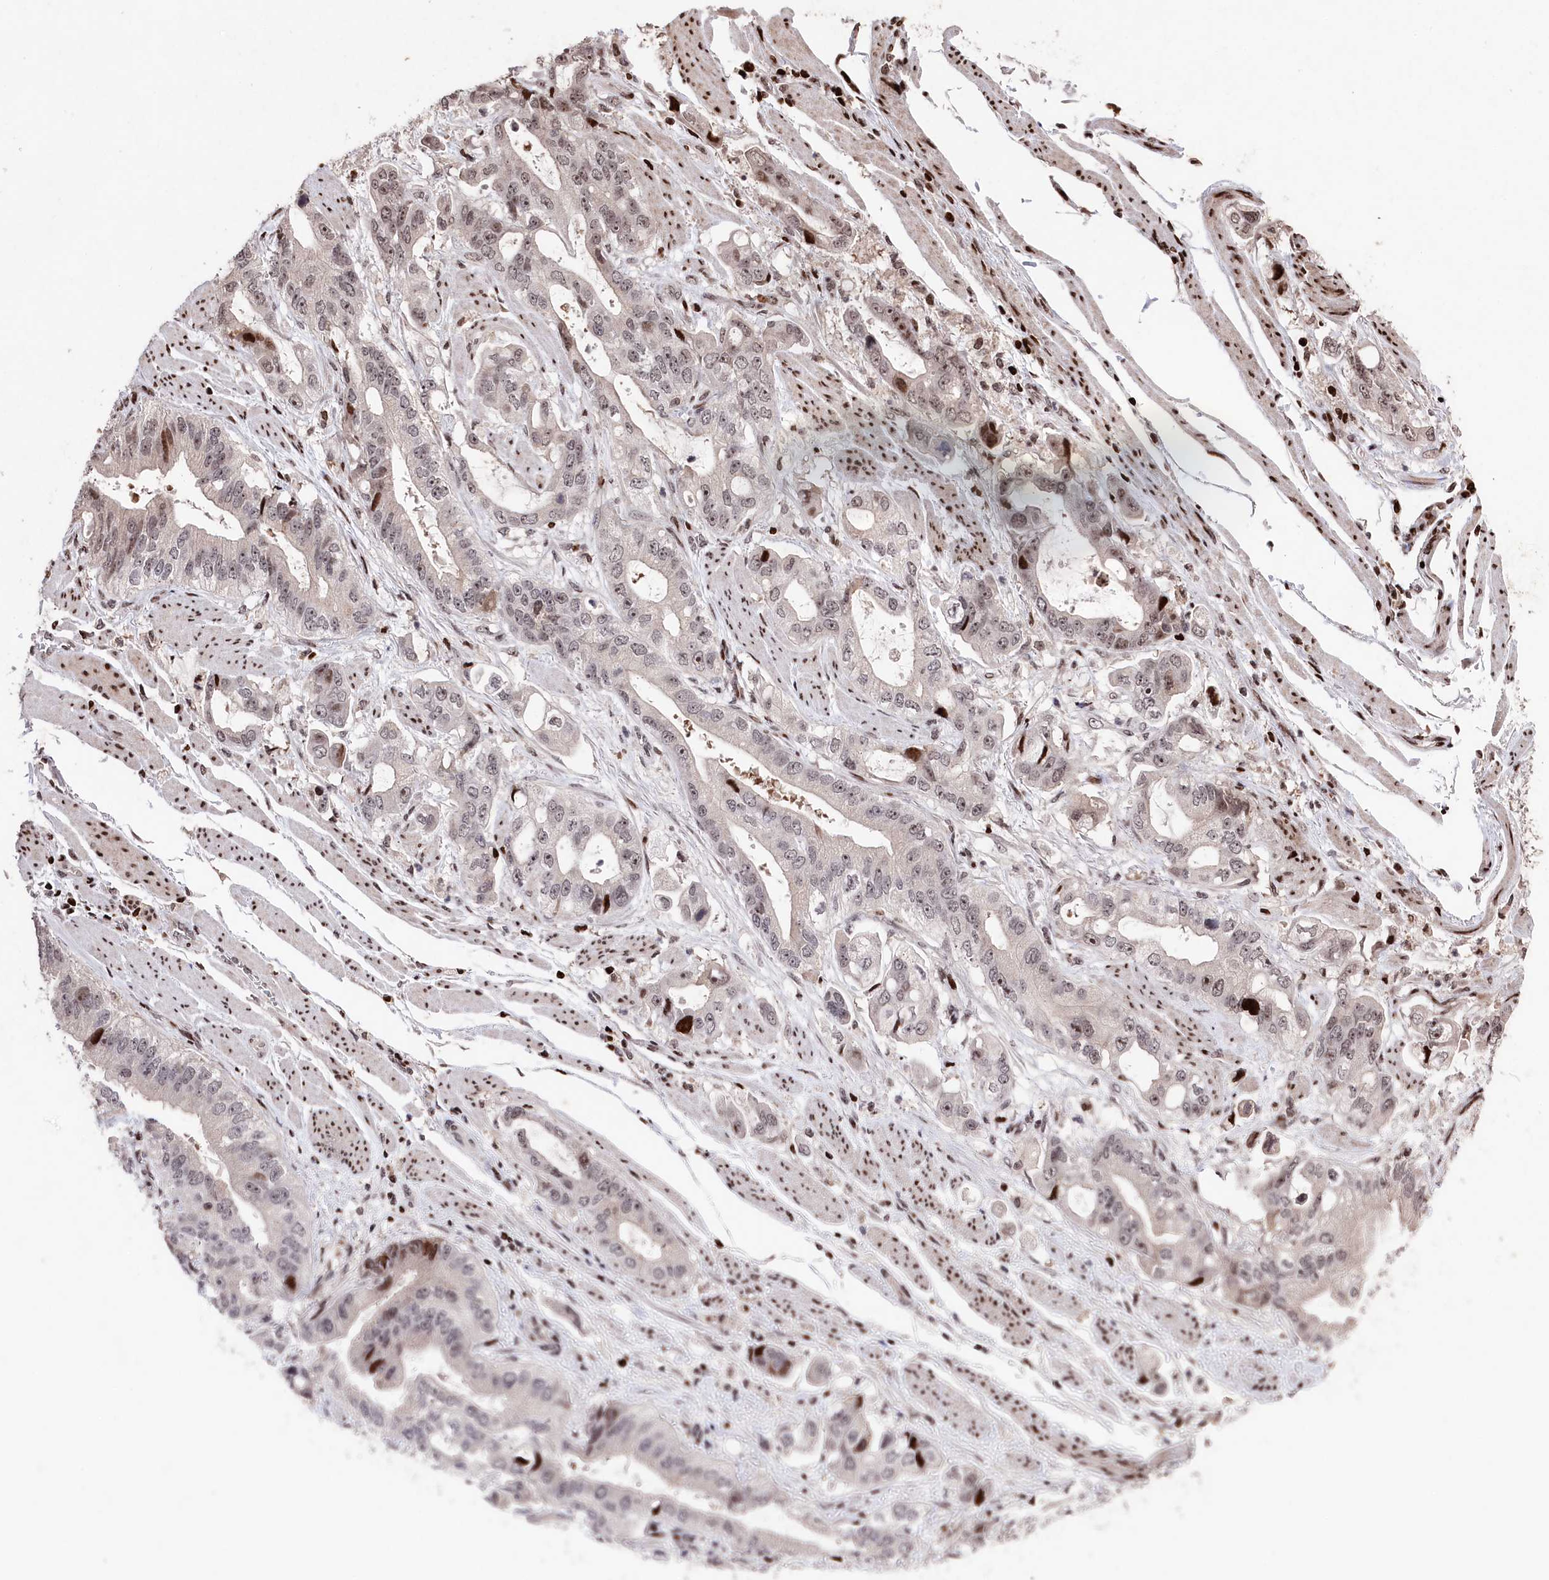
{"staining": {"intensity": "strong", "quantity": "<25%", "location": "nuclear"}, "tissue": "stomach cancer", "cell_type": "Tumor cells", "image_type": "cancer", "snomed": [{"axis": "morphology", "description": "Adenocarcinoma, NOS"}, {"axis": "topography", "description": "Stomach"}], "caption": "Immunohistochemical staining of human stomach cancer (adenocarcinoma) shows strong nuclear protein expression in approximately <25% of tumor cells.", "gene": "MCF2L2", "patient": {"sex": "male", "age": 62}}